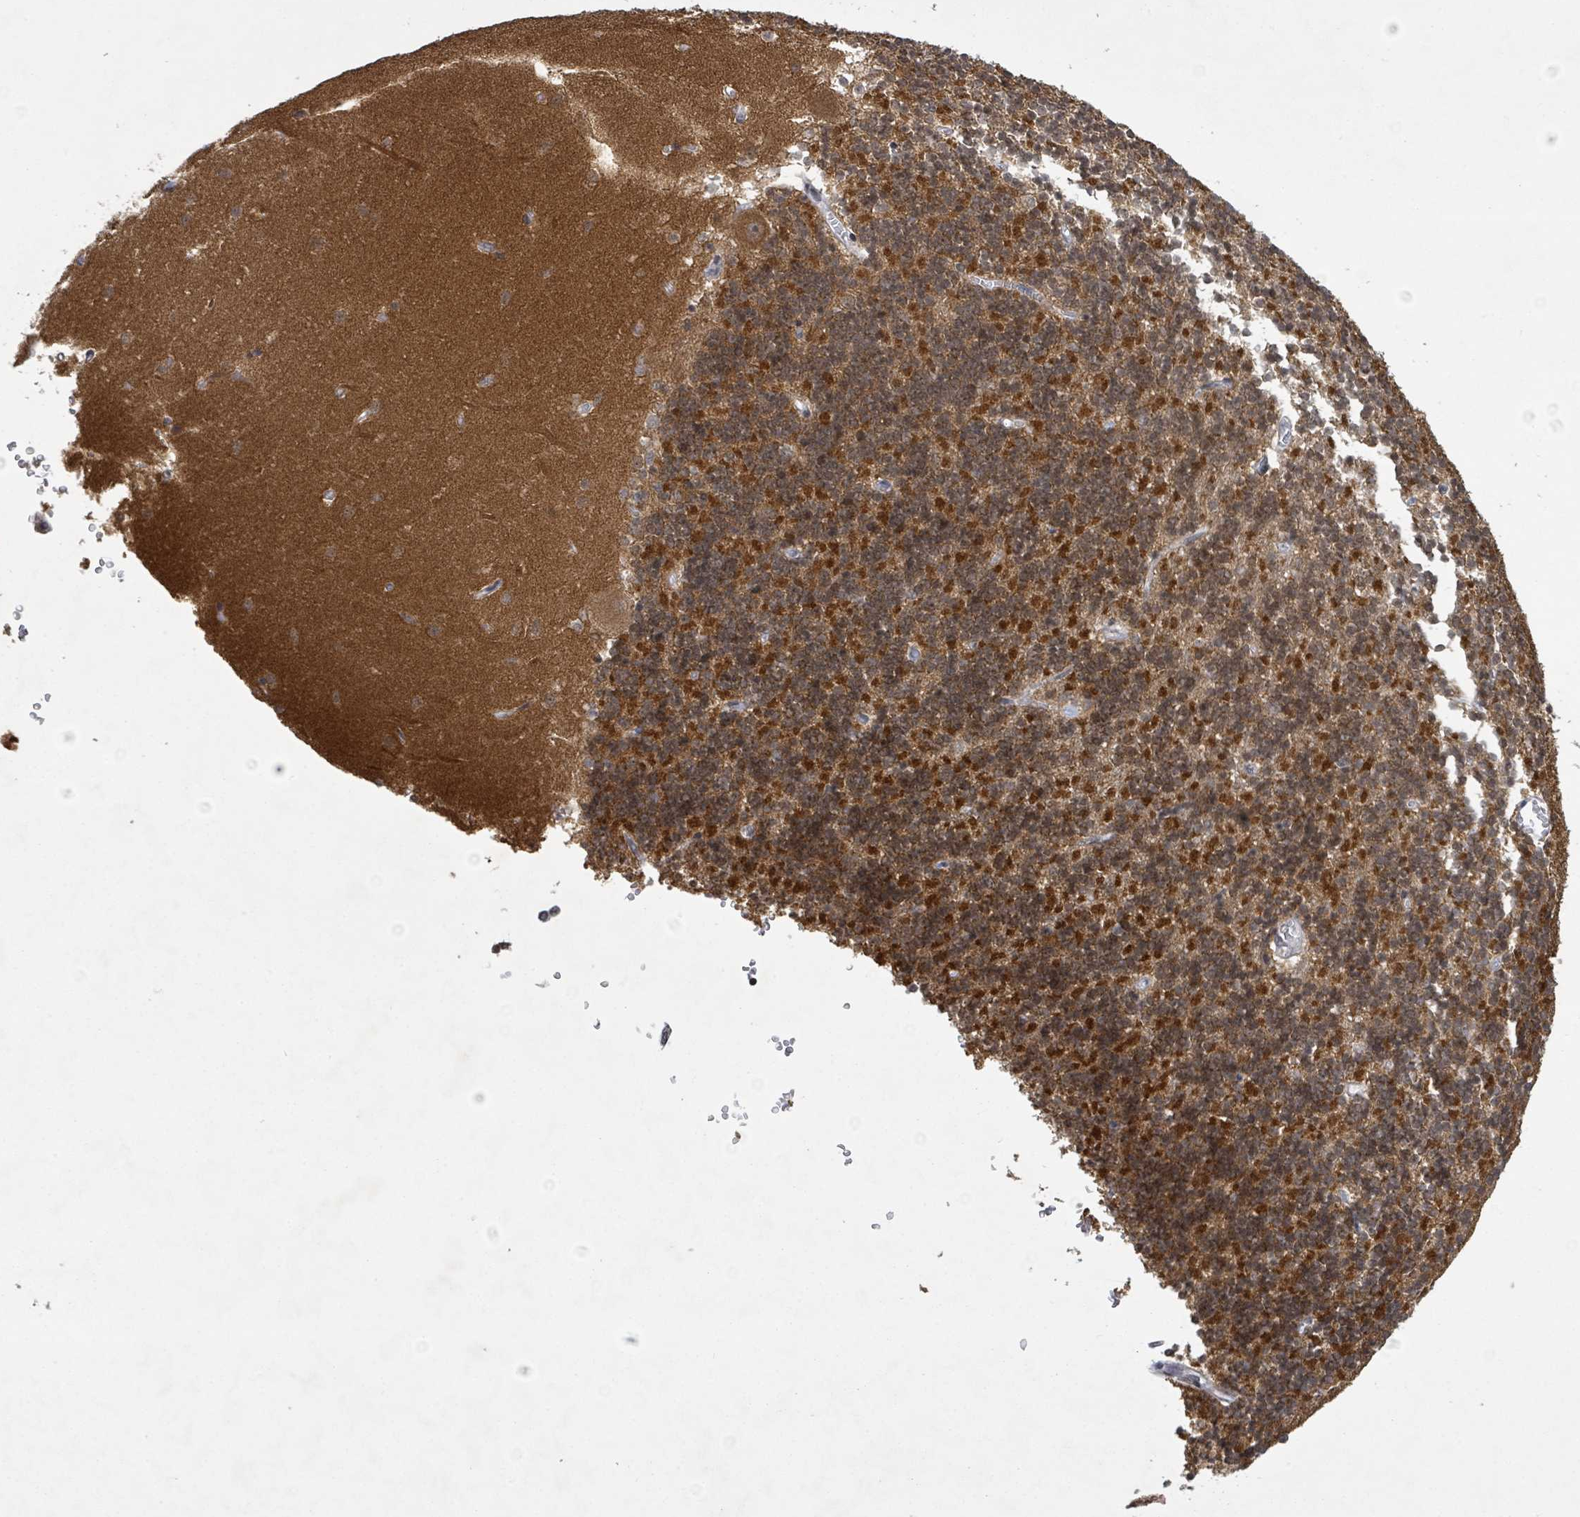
{"staining": {"intensity": "strong", "quantity": "25%-75%", "location": "cytoplasmic/membranous"}, "tissue": "cerebellum", "cell_type": "Cells in granular layer", "image_type": "normal", "snomed": [{"axis": "morphology", "description": "Normal tissue, NOS"}, {"axis": "topography", "description": "Cerebellum"}], "caption": "The image displays staining of benign cerebellum, revealing strong cytoplasmic/membranous protein positivity (brown color) within cells in granular layer. (DAB IHC, brown staining for protein, blue staining for nuclei).", "gene": "BANP", "patient": {"sex": "male", "age": 54}}